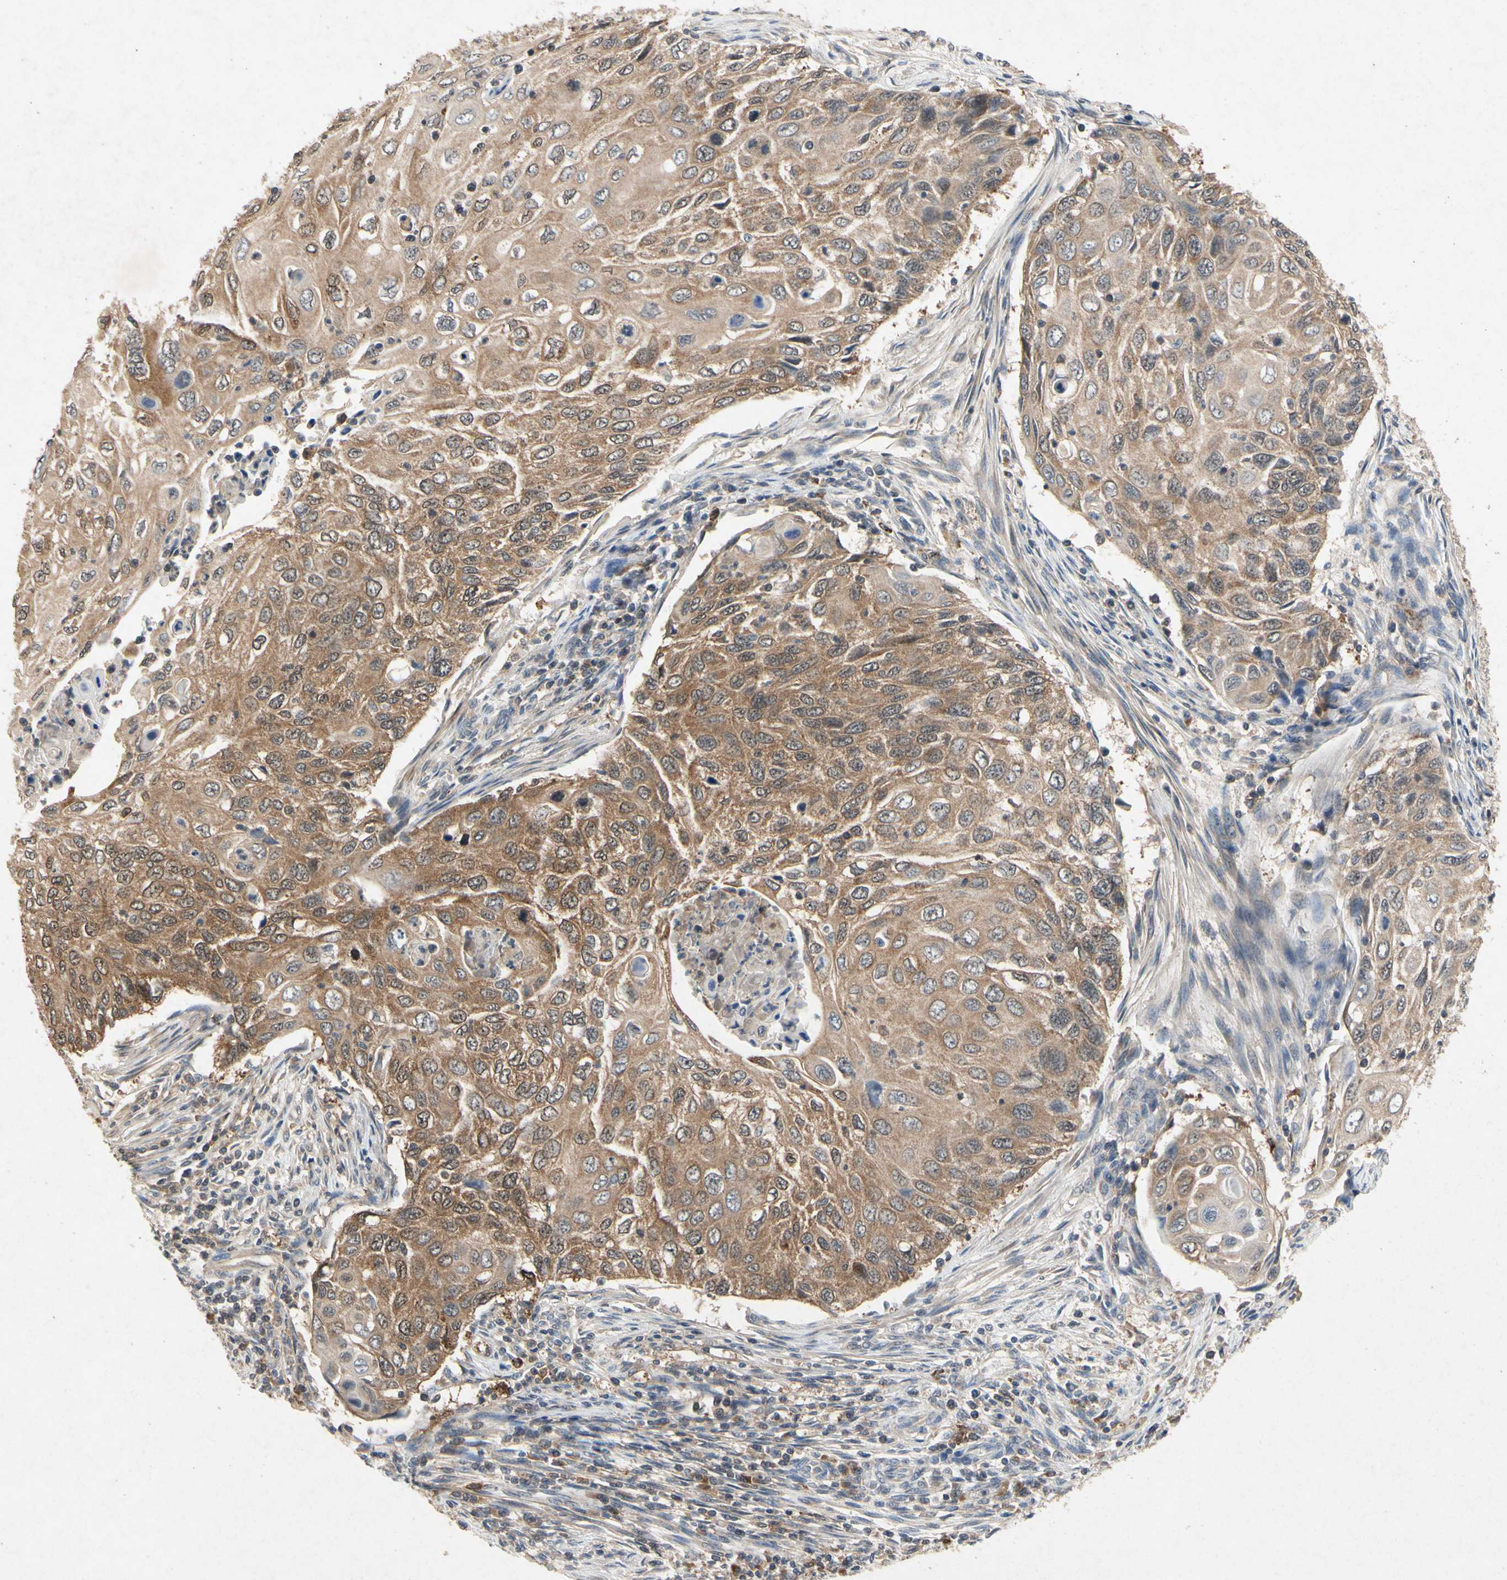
{"staining": {"intensity": "moderate", "quantity": ">75%", "location": "cytoplasmic/membranous"}, "tissue": "cervical cancer", "cell_type": "Tumor cells", "image_type": "cancer", "snomed": [{"axis": "morphology", "description": "Squamous cell carcinoma, NOS"}, {"axis": "topography", "description": "Cervix"}], "caption": "Immunohistochemistry of cervical cancer displays medium levels of moderate cytoplasmic/membranous staining in approximately >75% of tumor cells.", "gene": "RPS6KA1", "patient": {"sex": "female", "age": 70}}